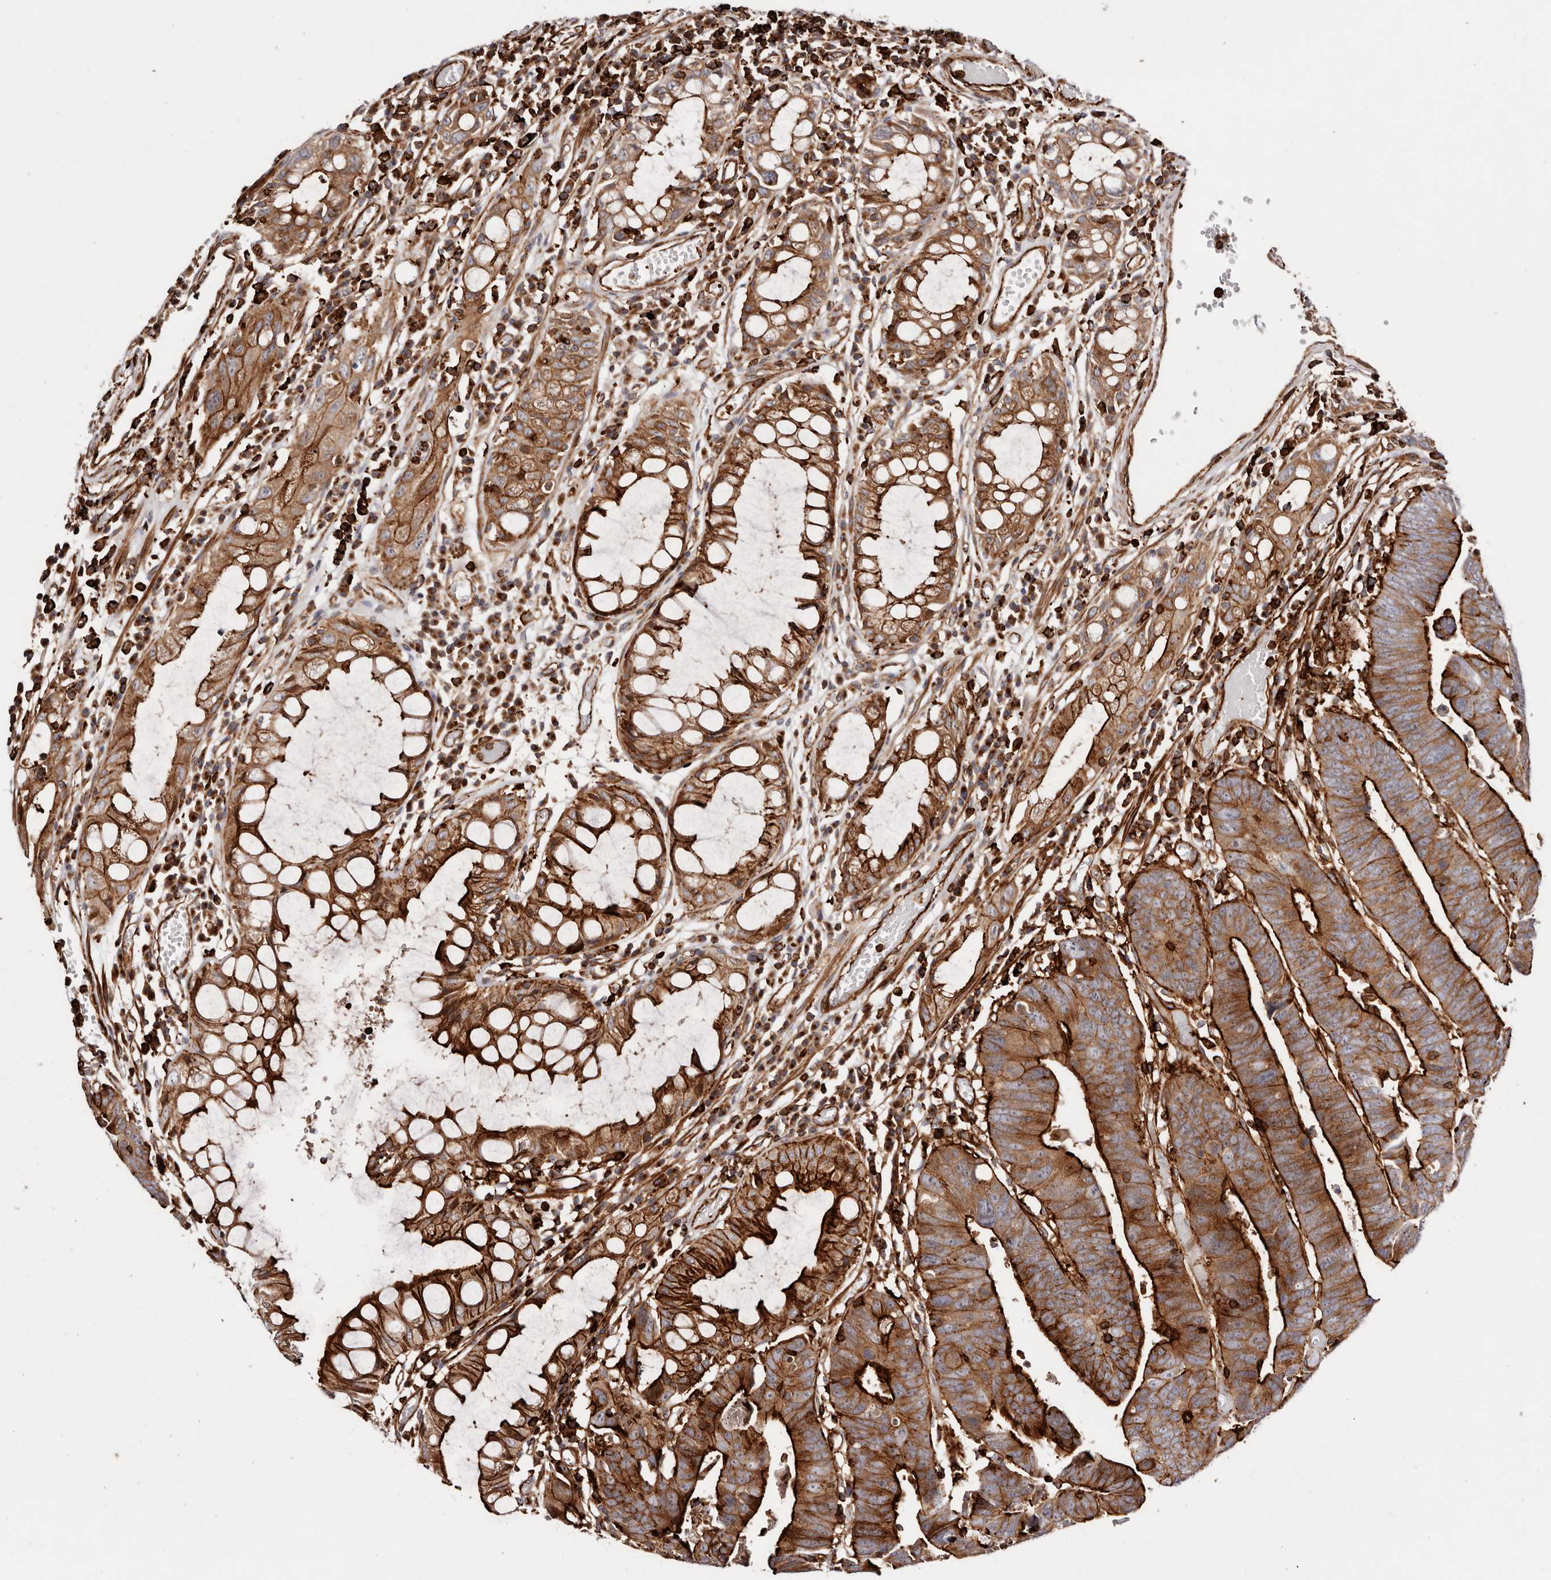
{"staining": {"intensity": "strong", "quantity": ">75%", "location": "cytoplasmic/membranous"}, "tissue": "colorectal cancer", "cell_type": "Tumor cells", "image_type": "cancer", "snomed": [{"axis": "morphology", "description": "Adenocarcinoma, NOS"}, {"axis": "topography", "description": "Rectum"}], "caption": "Immunohistochemical staining of colorectal cancer (adenocarcinoma) displays high levels of strong cytoplasmic/membranous protein positivity in about >75% of tumor cells.", "gene": "PTPN22", "patient": {"sex": "female", "age": 65}}